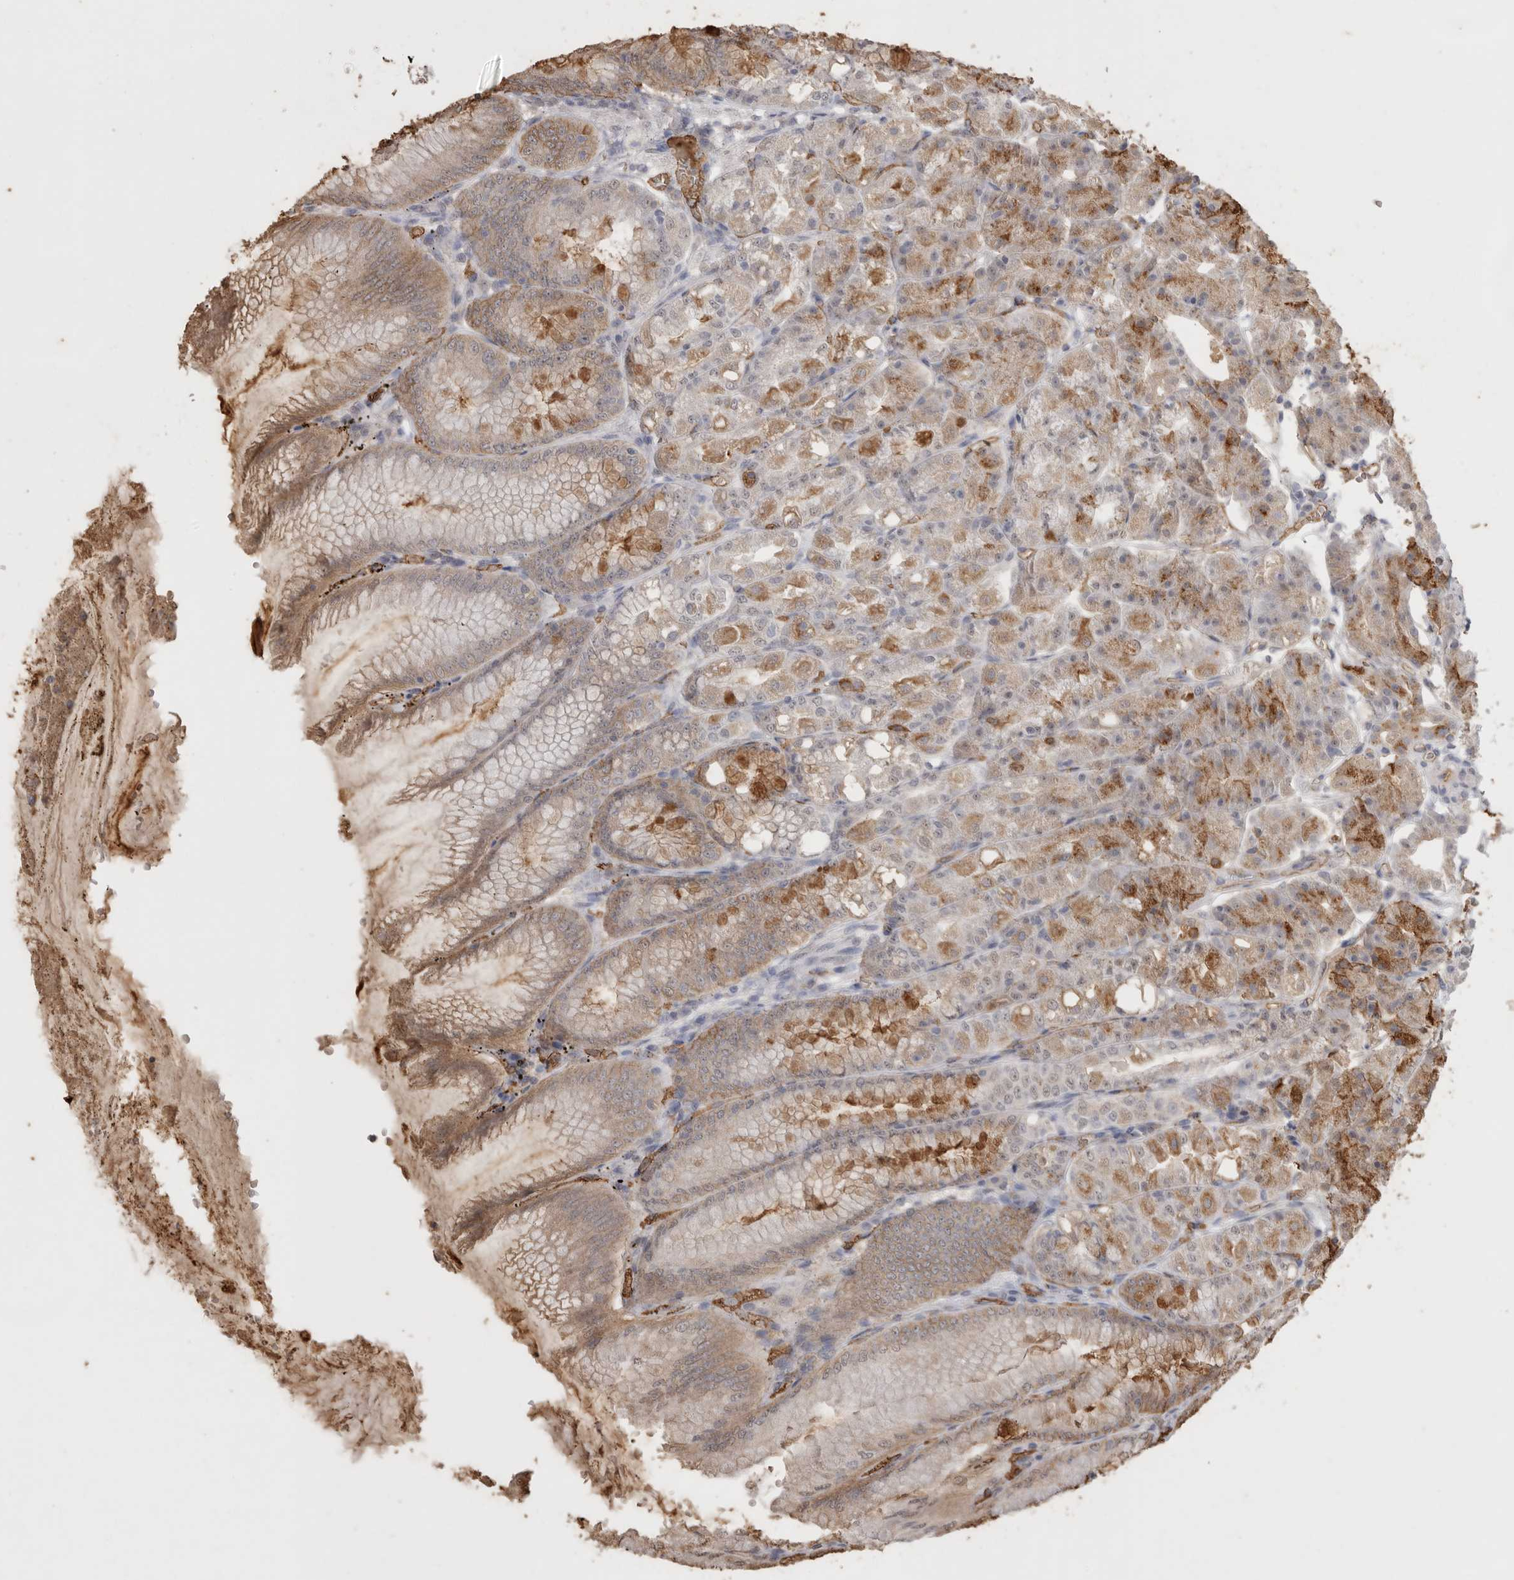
{"staining": {"intensity": "moderate", "quantity": ">75%", "location": "cytoplasmic/membranous"}, "tissue": "stomach", "cell_type": "Glandular cells", "image_type": "normal", "snomed": [{"axis": "morphology", "description": "Normal tissue, NOS"}, {"axis": "topography", "description": "Stomach, lower"}], "caption": "IHC image of benign stomach stained for a protein (brown), which demonstrates medium levels of moderate cytoplasmic/membranous staining in about >75% of glandular cells.", "gene": "IL27", "patient": {"sex": "male", "age": 71}}